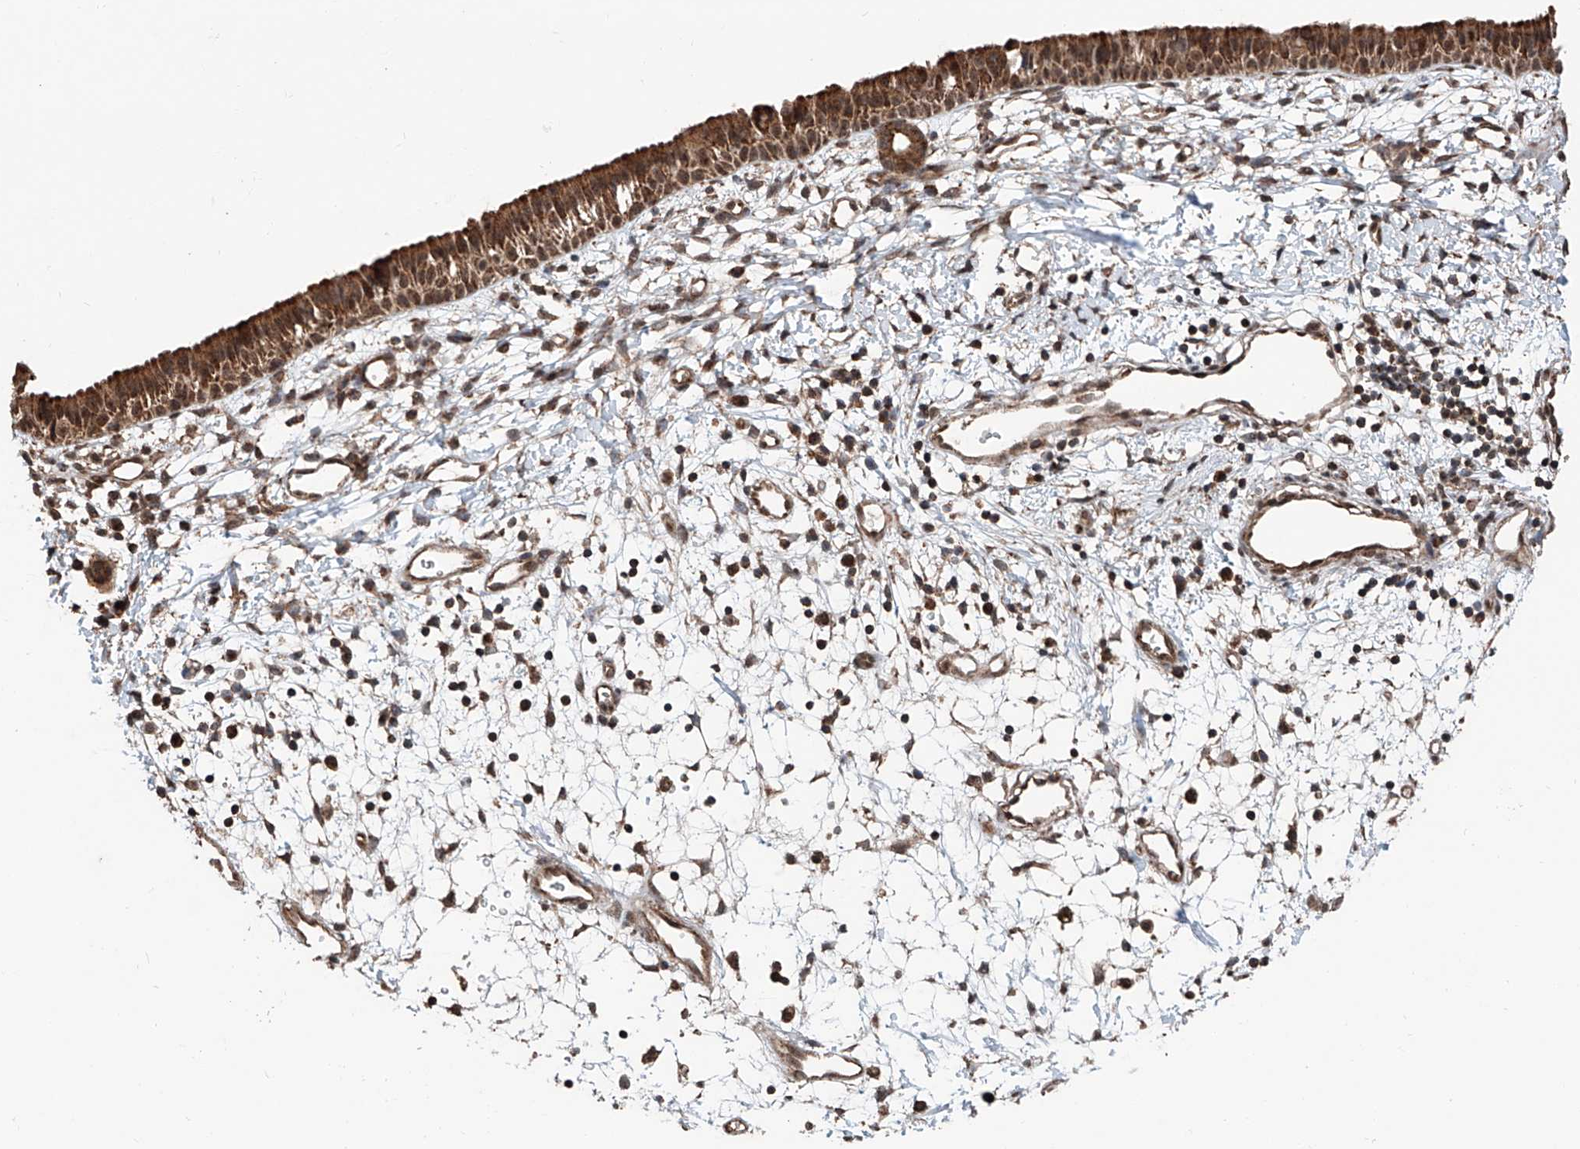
{"staining": {"intensity": "strong", "quantity": ">75%", "location": "cytoplasmic/membranous"}, "tissue": "nasopharynx", "cell_type": "Respiratory epithelial cells", "image_type": "normal", "snomed": [{"axis": "morphology", "description": "Normal tissue, NOS"}, {"axis": "topography", "description": "Nasopharynx"}], "caption": "Immunohistochemical staining of unremarkable human nasopharynx reveals >75% levels of strong cytoplasmic/membranous protein staining in about >75% of respiratory epithelial cells. The staining was performed using DAB (3,3'-diaminobenzidine), with brown indicating positive protein expression. Nuclei are stained blue with hematoxylin.", "gene": "ZNF445", "patient": {"sex": "male", "age": 22}}